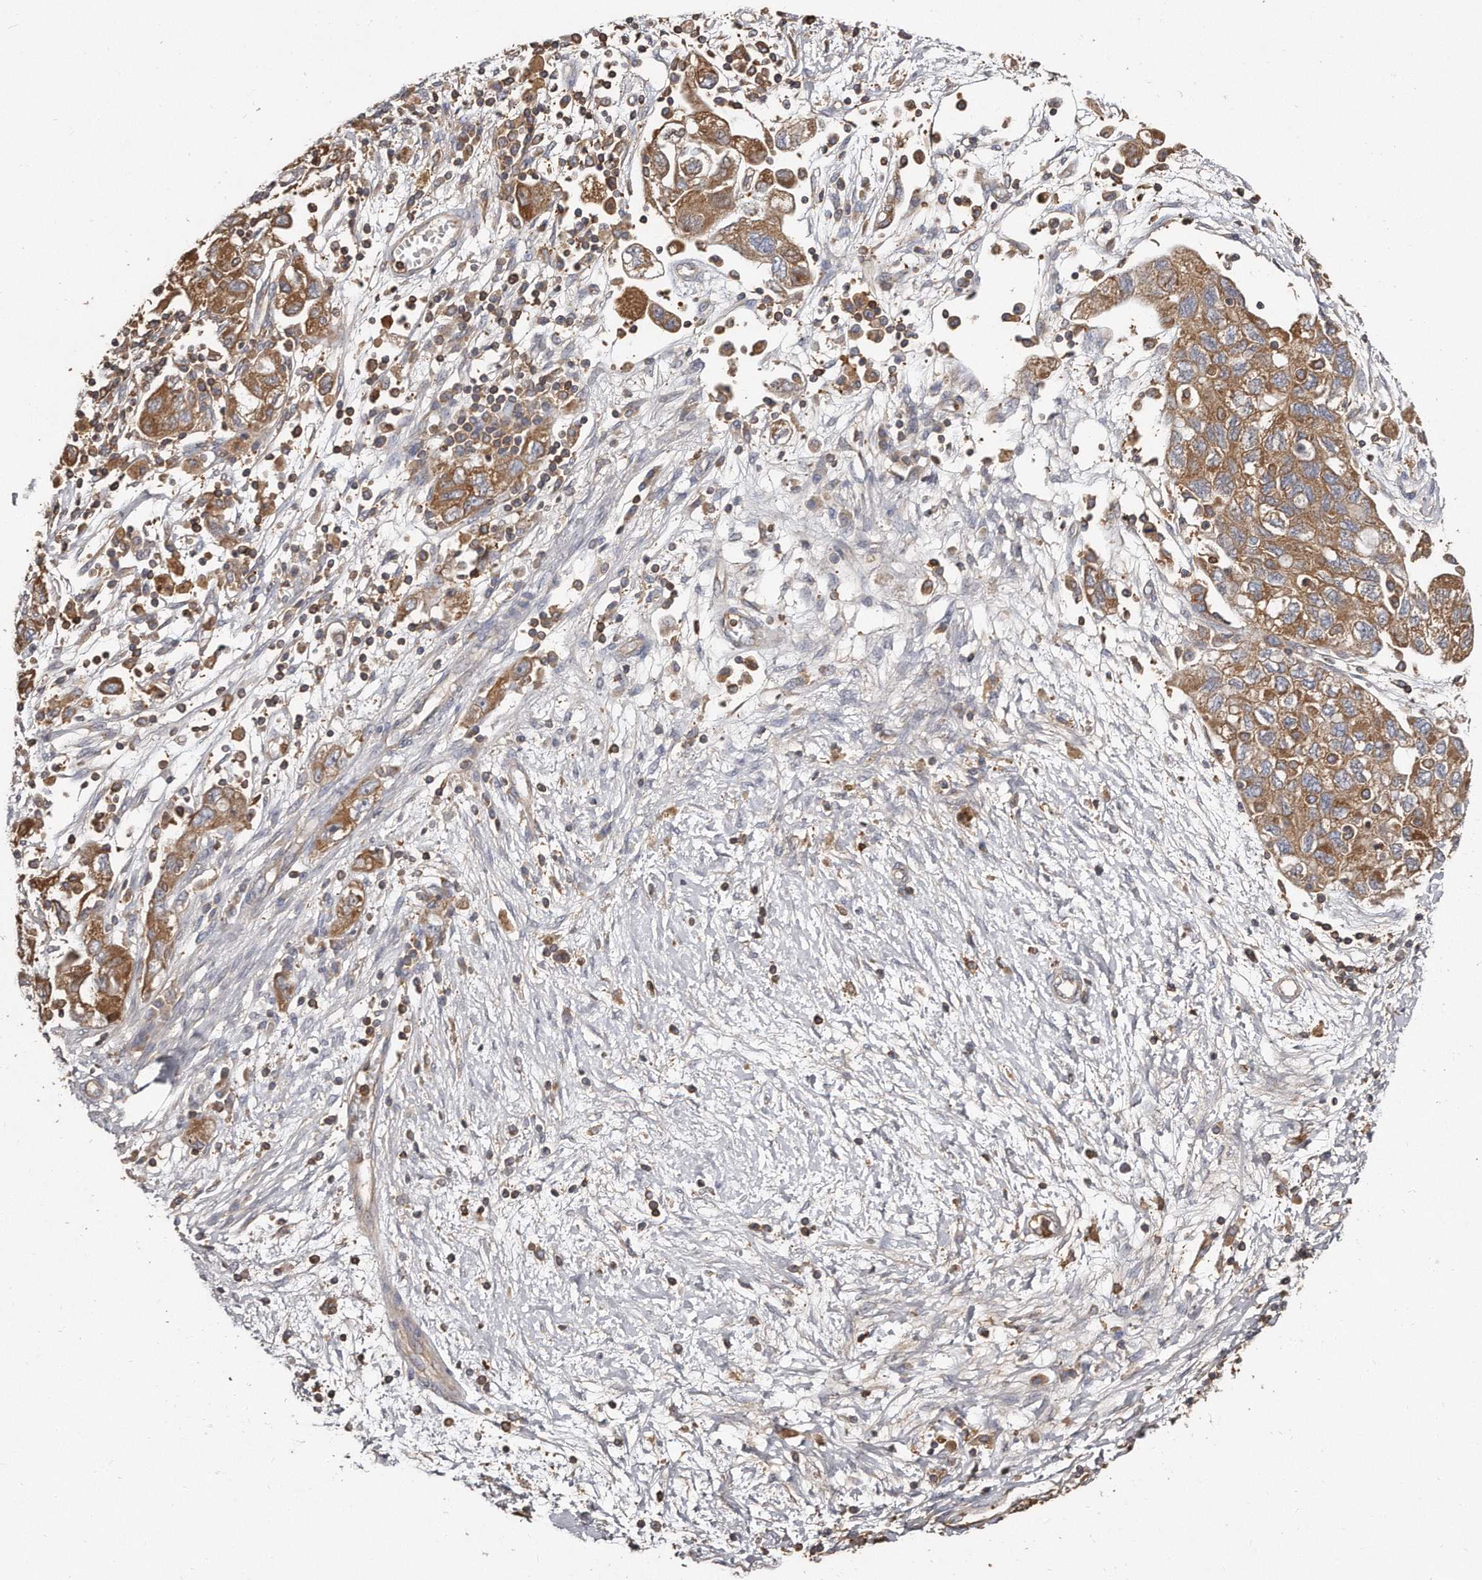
{"staining": {"intensity": "moderate", "quantity": ">75%", "location": "cytoplasmic/membranous"}, "tissue": "ovarian cancer", "cell_type": "Tumor cells", "image_type": "cancer", "snomed": [{"axis": "morphology", "description": "Carcinoma, NOS"}, {"axis": "morphology", "description": "Cystadenocarcinoma, serous, NOS"}, {"axis": "topography", "description": "Ovary"}], "caption": "Moderate cytoplasmic/membranous expression is identified in about >75% of tumor cells in ovarian cancer. (DAB (3,3'-diaminobenzidine) = brown stain, brightfield microscopy at high magnification).", "gene": "CAP1", "patient": {"sex": "female", "age": 69}}